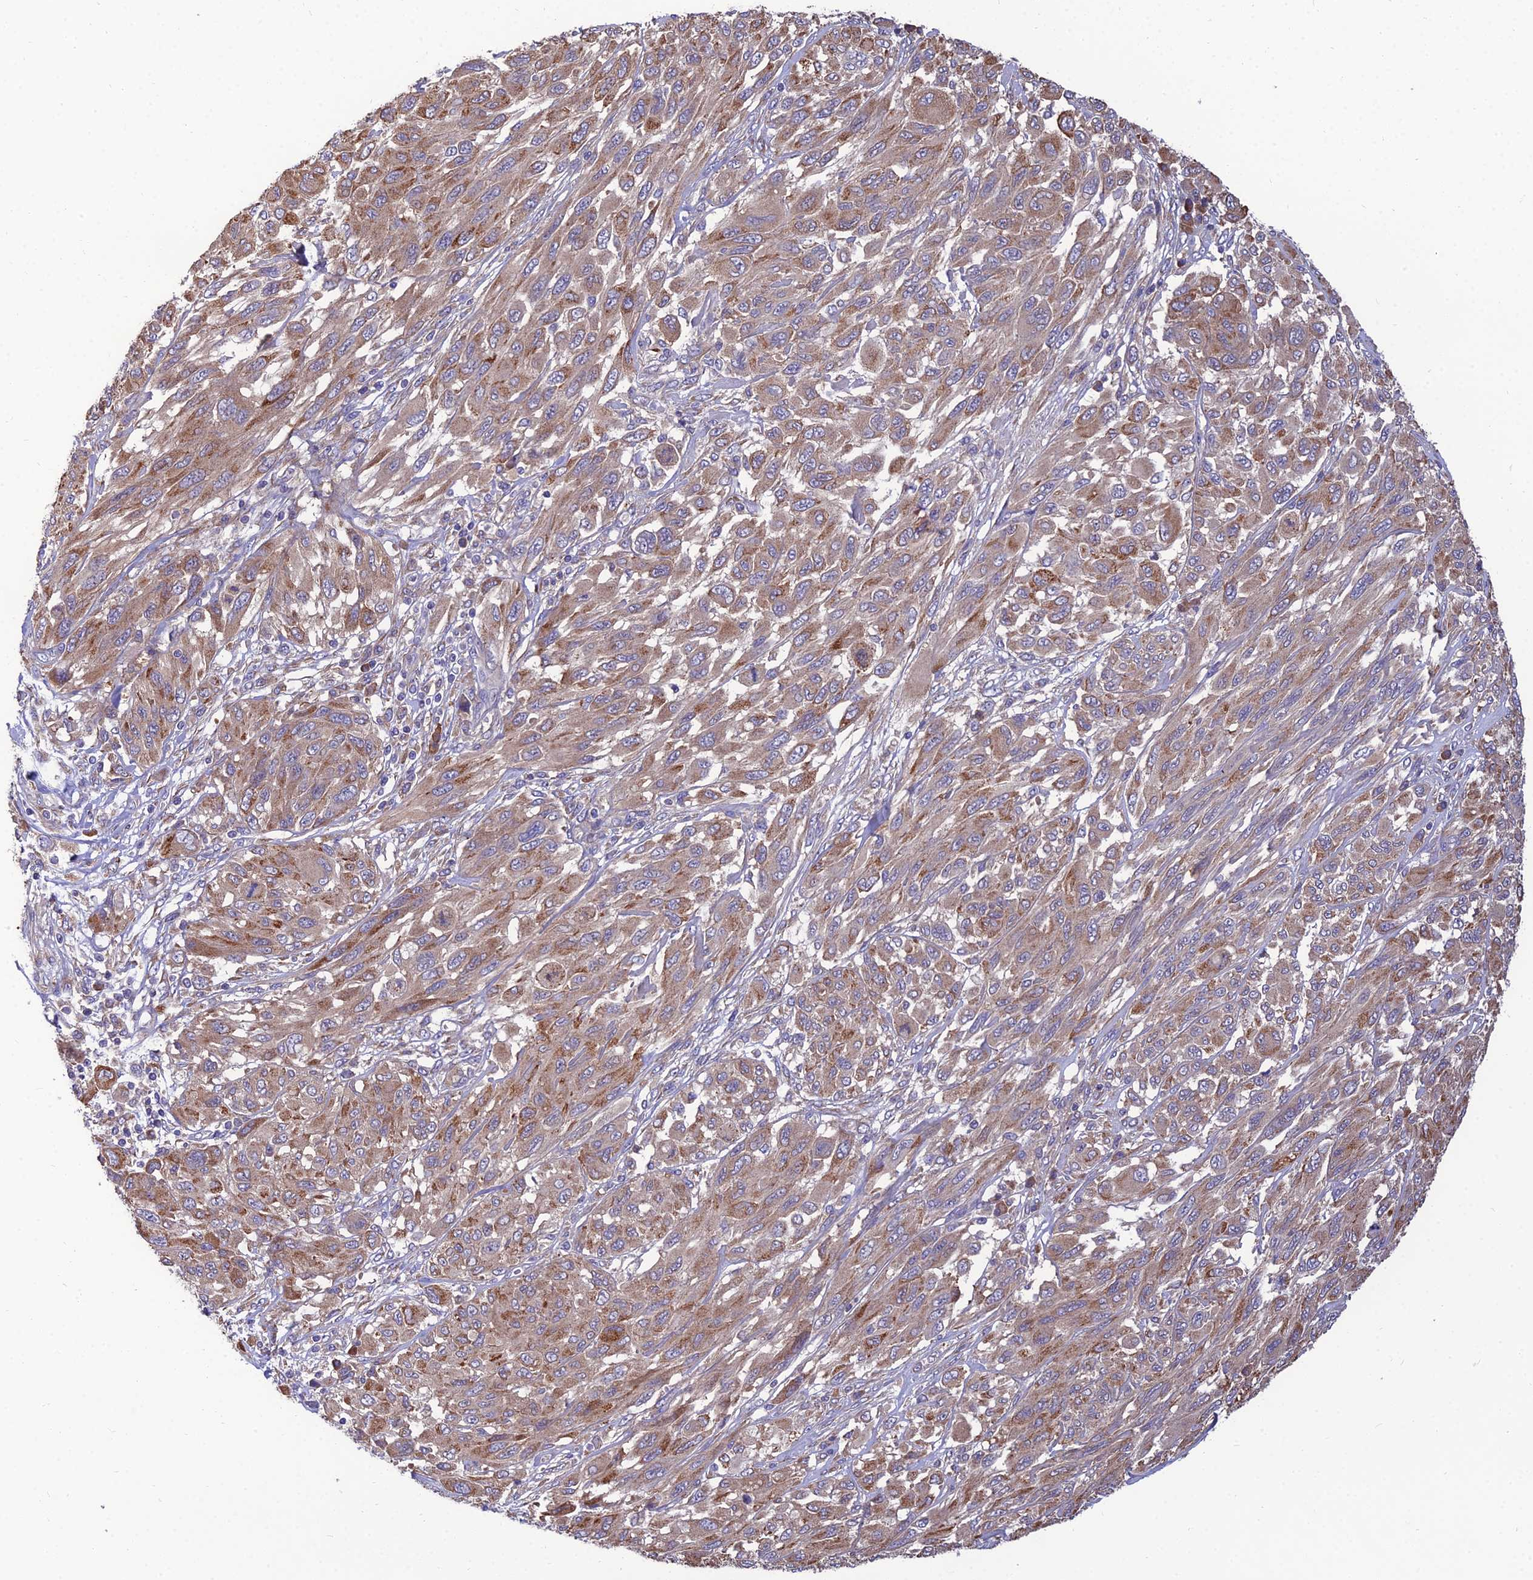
{"staining": {"intensity": "moderate", "quantity": "25%-75%", "location": "cytoplasmic/membranous"}, "tissue": "melanoma", "cell_type": "Tumor cells", "image_type": "cancer", "snomed": [{"axis": "morphology", "description": "Malignant melanoma, NOS"}, {"axis": "topography", "description": "Skin"}], "caption": "Immunohistochemical staining of malignant melanoma reveals medium levels of moderate cytoplasmic/membranous expression in about 25%-75% of tumor cells.", "gene": "UMAD1", "patient": {"sex": "female", "age": 91}}